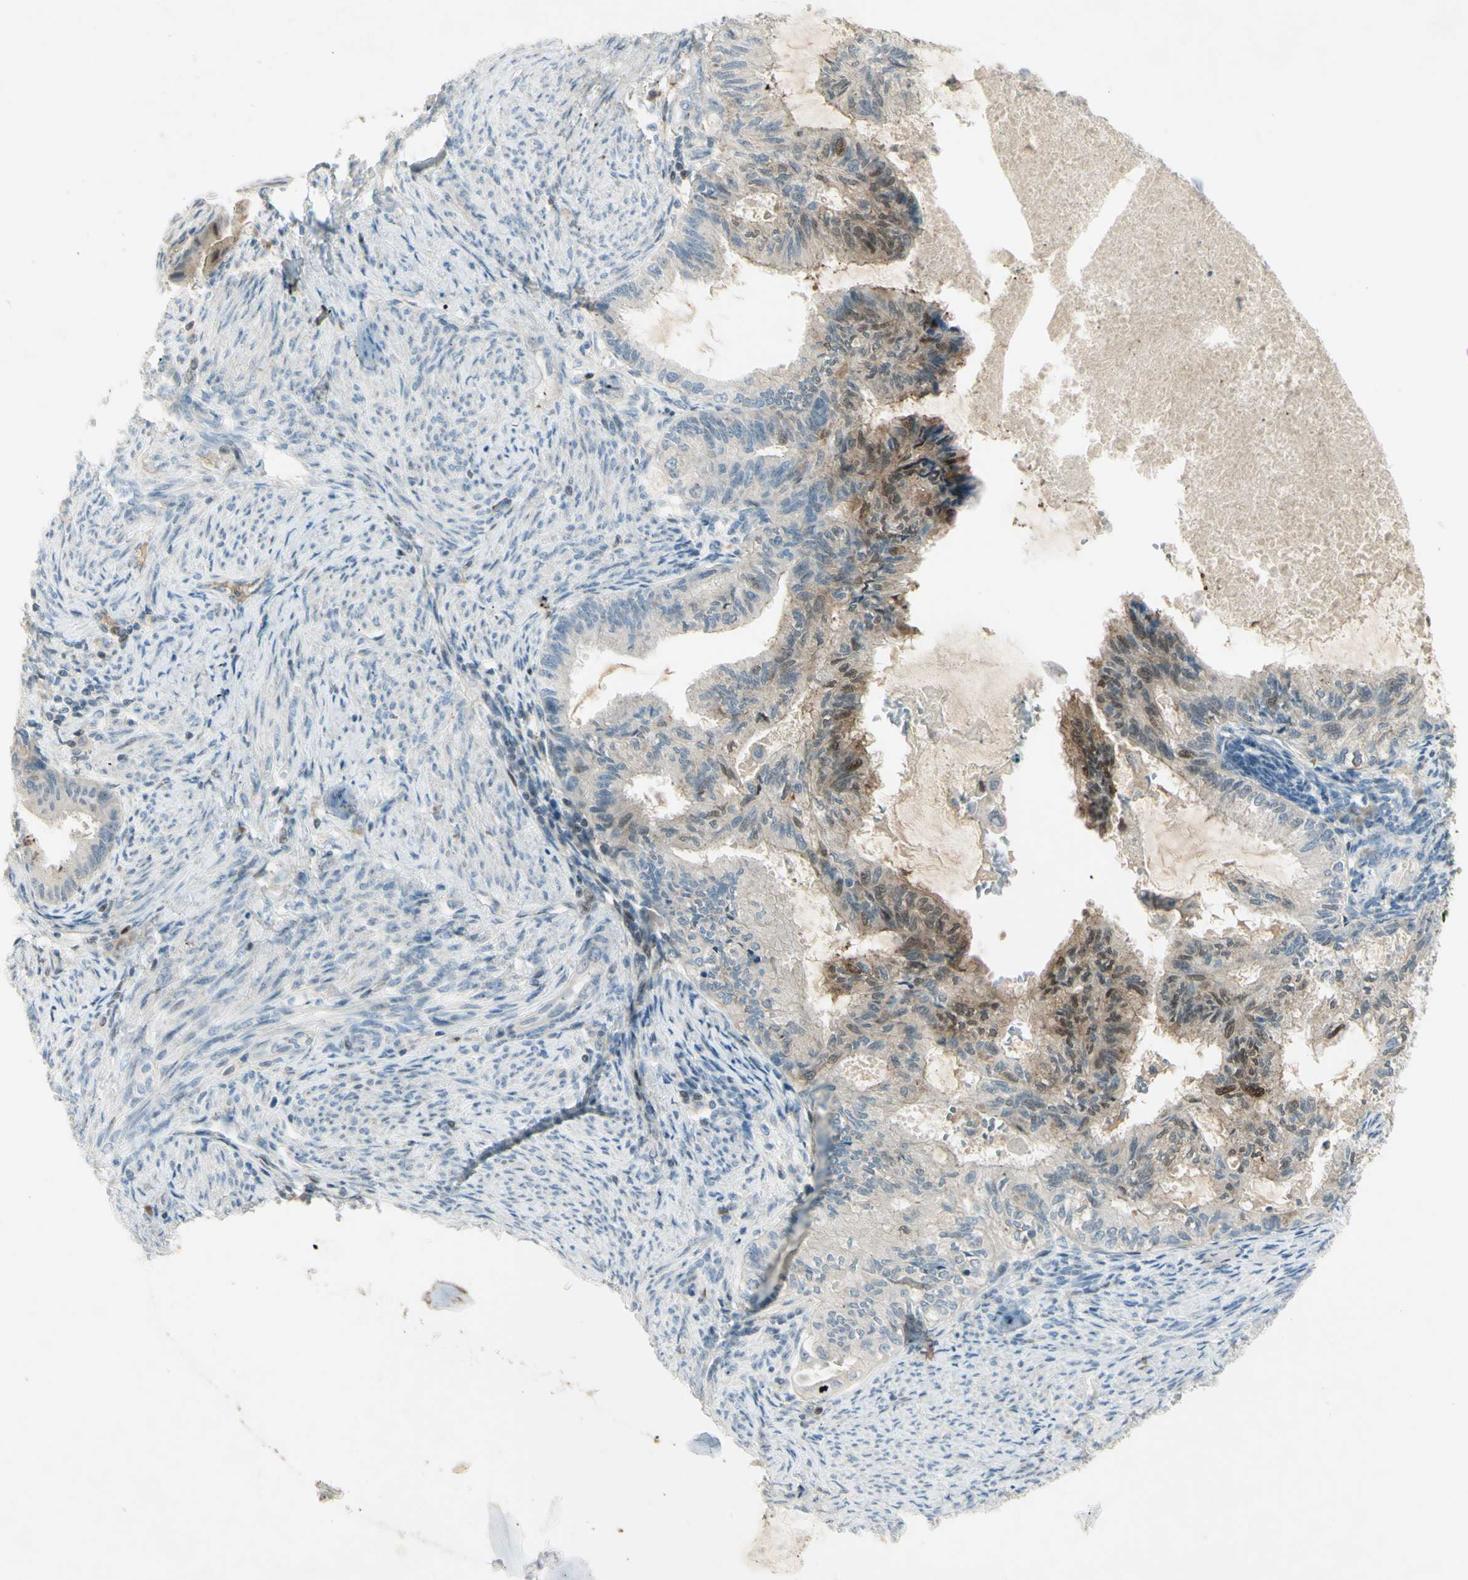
{"staining": {"intensity": "moderate", "quantity": "<25%", "location": "cytoplasmic/membranous,nuclear"}, "tissue": "cervical cancer", "cell_type": "Tumor cells", "image_type": "cancer", "snomed": [{"axis": "morphology", "description": "Normal tissue, NOS"}, {"axis": "morphology", "description": "Adenocarcinoma, NOS"}, {"axis": "topography", "description": "Cervix"}, {"axis": "topography", "description": "Endometrium"}], "caption": "Immunohistochemical staining of cervical cancer (adenocarcinoma) shows moderate cytoplasmic/membranous and nuclear protein staining in about <25% of tumor cells. Immunohistochemistry stains the protein of interest in brown and the nuclei are stained blue.", "gene": "C1orf159", "patient": {"sex": "female", "age": 86}}